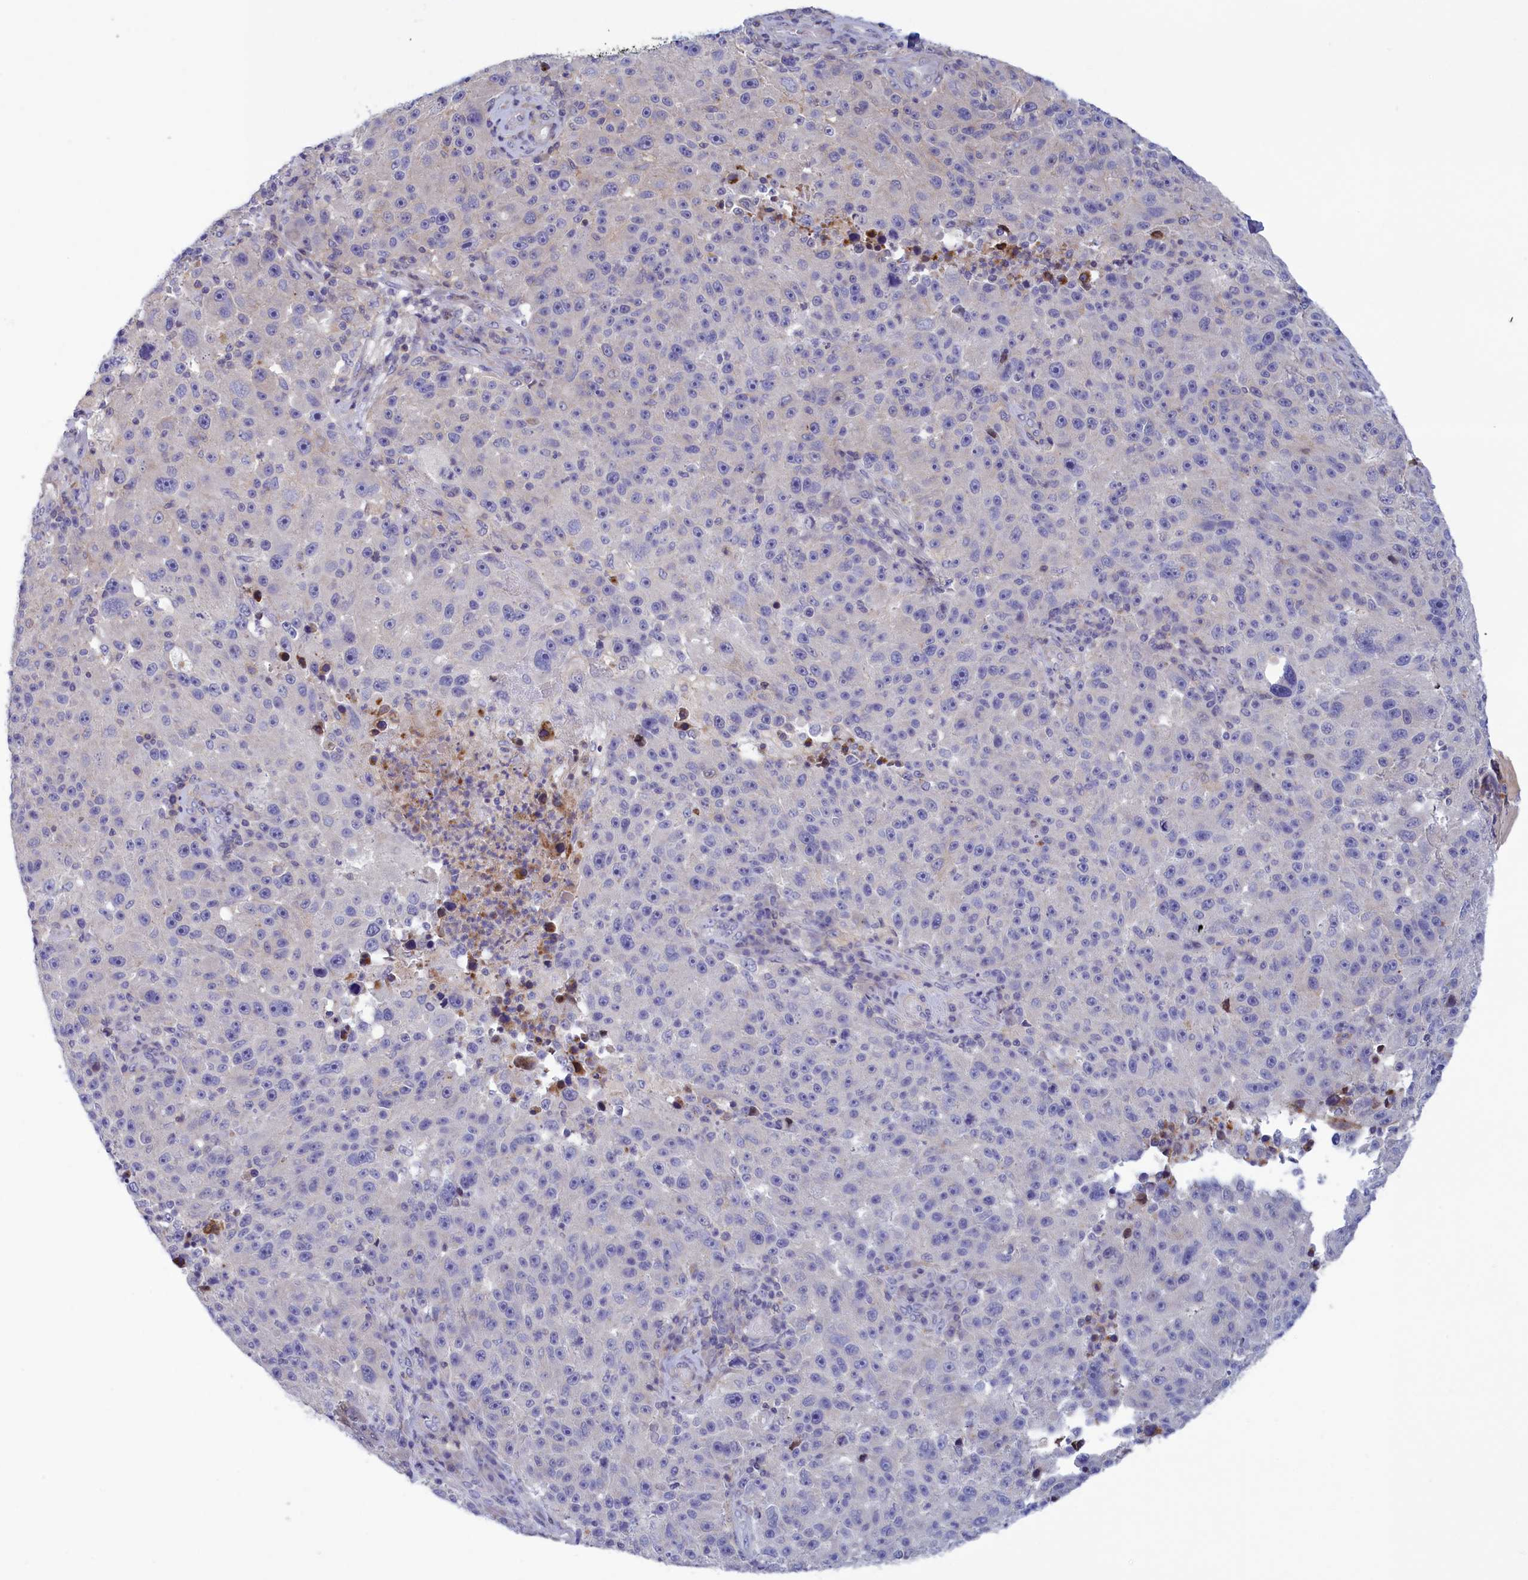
{"staining": {"intensity": "negative", "quantity": "none", "location": "none"}, "tissue": "melanoma", "cell_type": "Tumor cells", "image_type": "cancer", "snomed": [{"axis": "morphology", "description": "Malignant melanoma, NOS"}, {"axis": "topography", "description": "Skin"}], "caption": "A histopathology image of melanoma stained for a protein reveals no brown staining in tumor cells.", "gene": "CORO2A", "patient": {"sex": "male", "age": 53}}